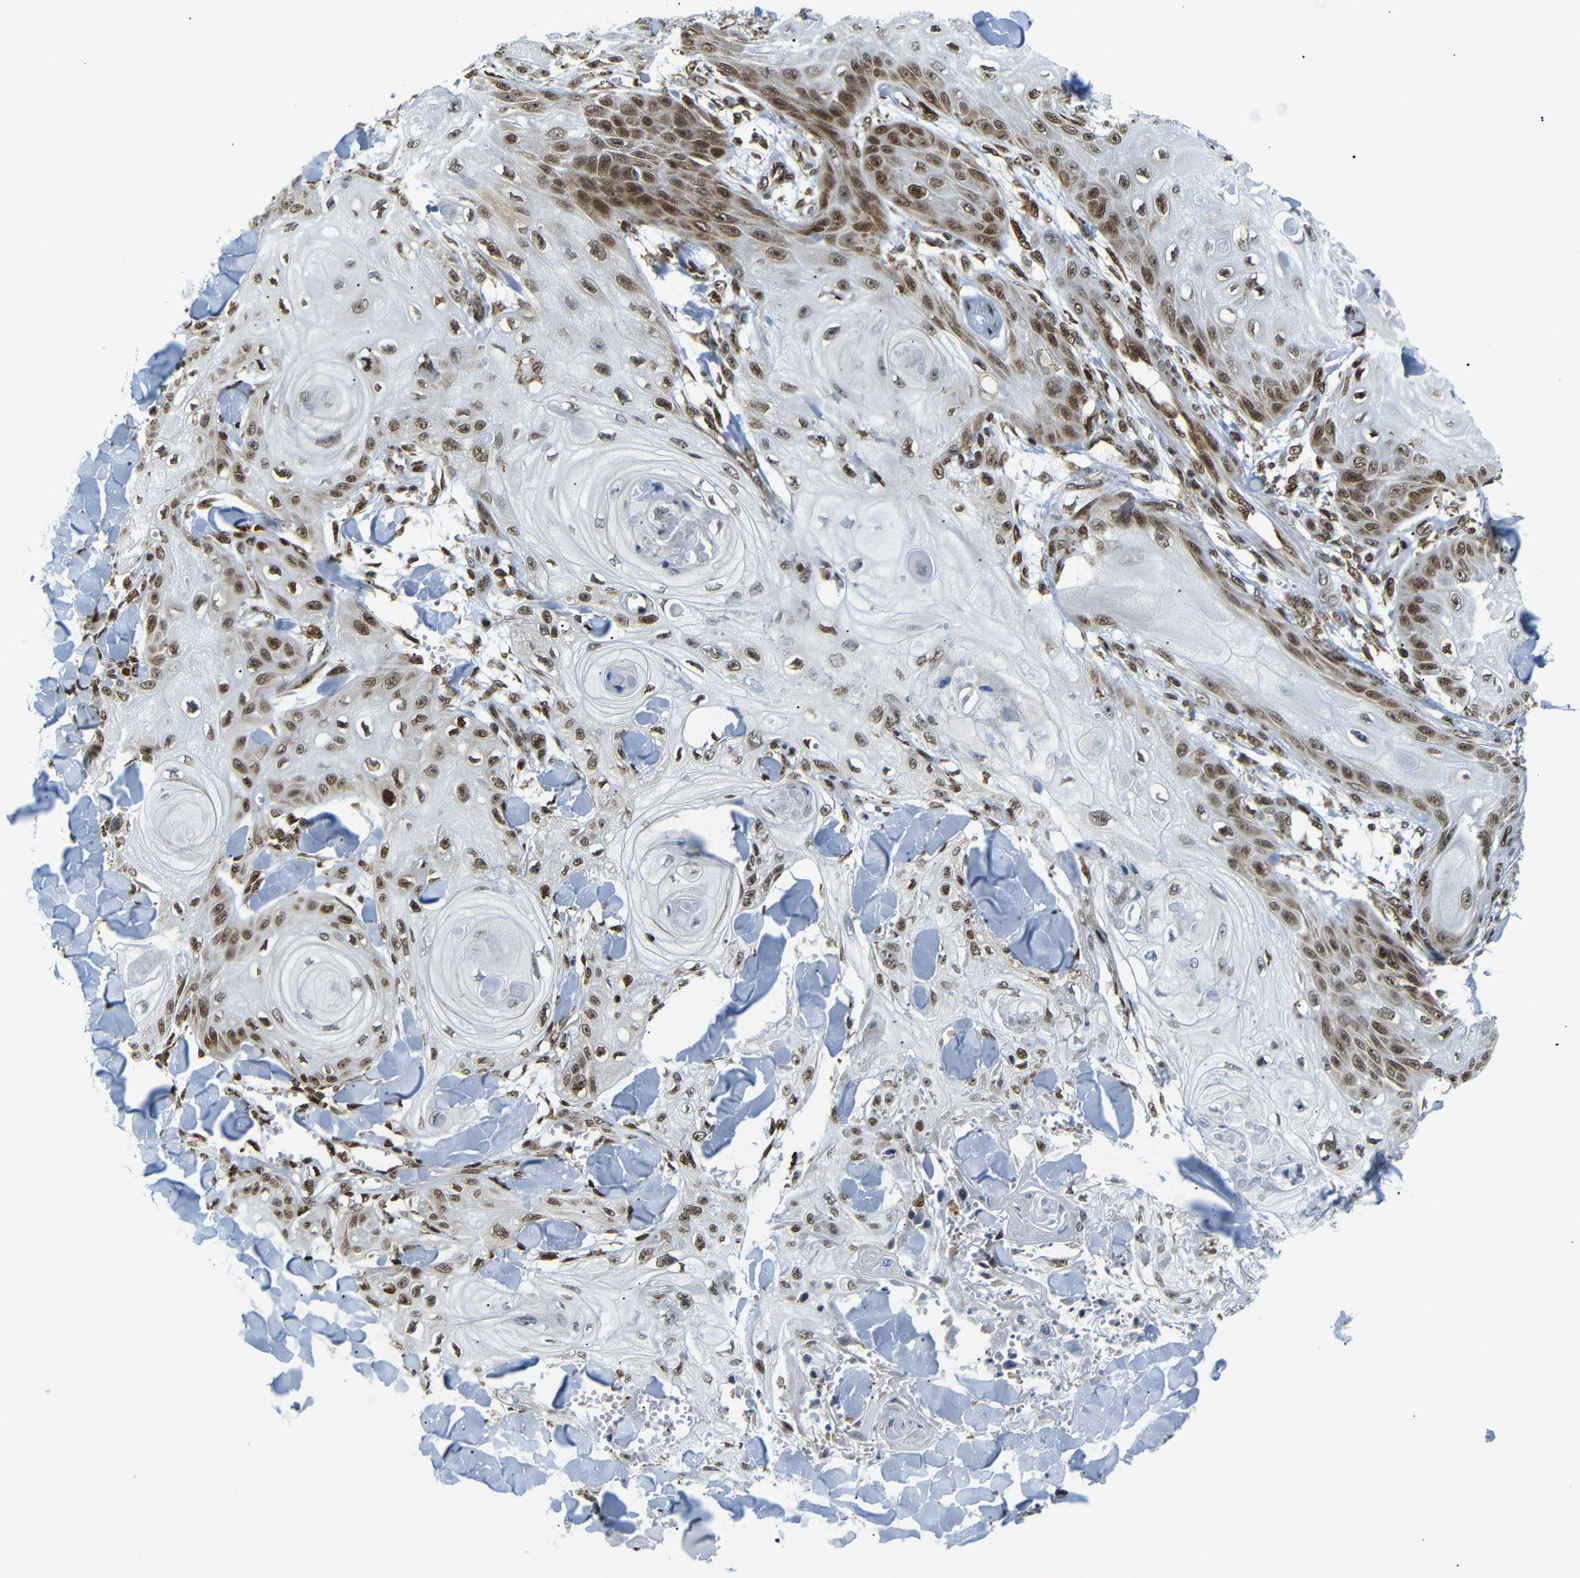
{"staining": {"intensity": "strong", "quantity": ">75%", "location": "nuclear"}, "tissue": "skin cancer", "cell_type": "Tumor cells", "image_type": "cancer", "snomed": [{"axis": "morphology", "description": "Squamous cell carcinoma, NOS"}, {"axis": "topography", "description": "Skin"}], "caption": "Brown immunohistochemical staining in human skin squamous cell carcinoma exhibits strong nuclear staining in about >75% of tumor cells.", "gene": "SPCS2", "patient": {"sex": "male", "age": 74}}